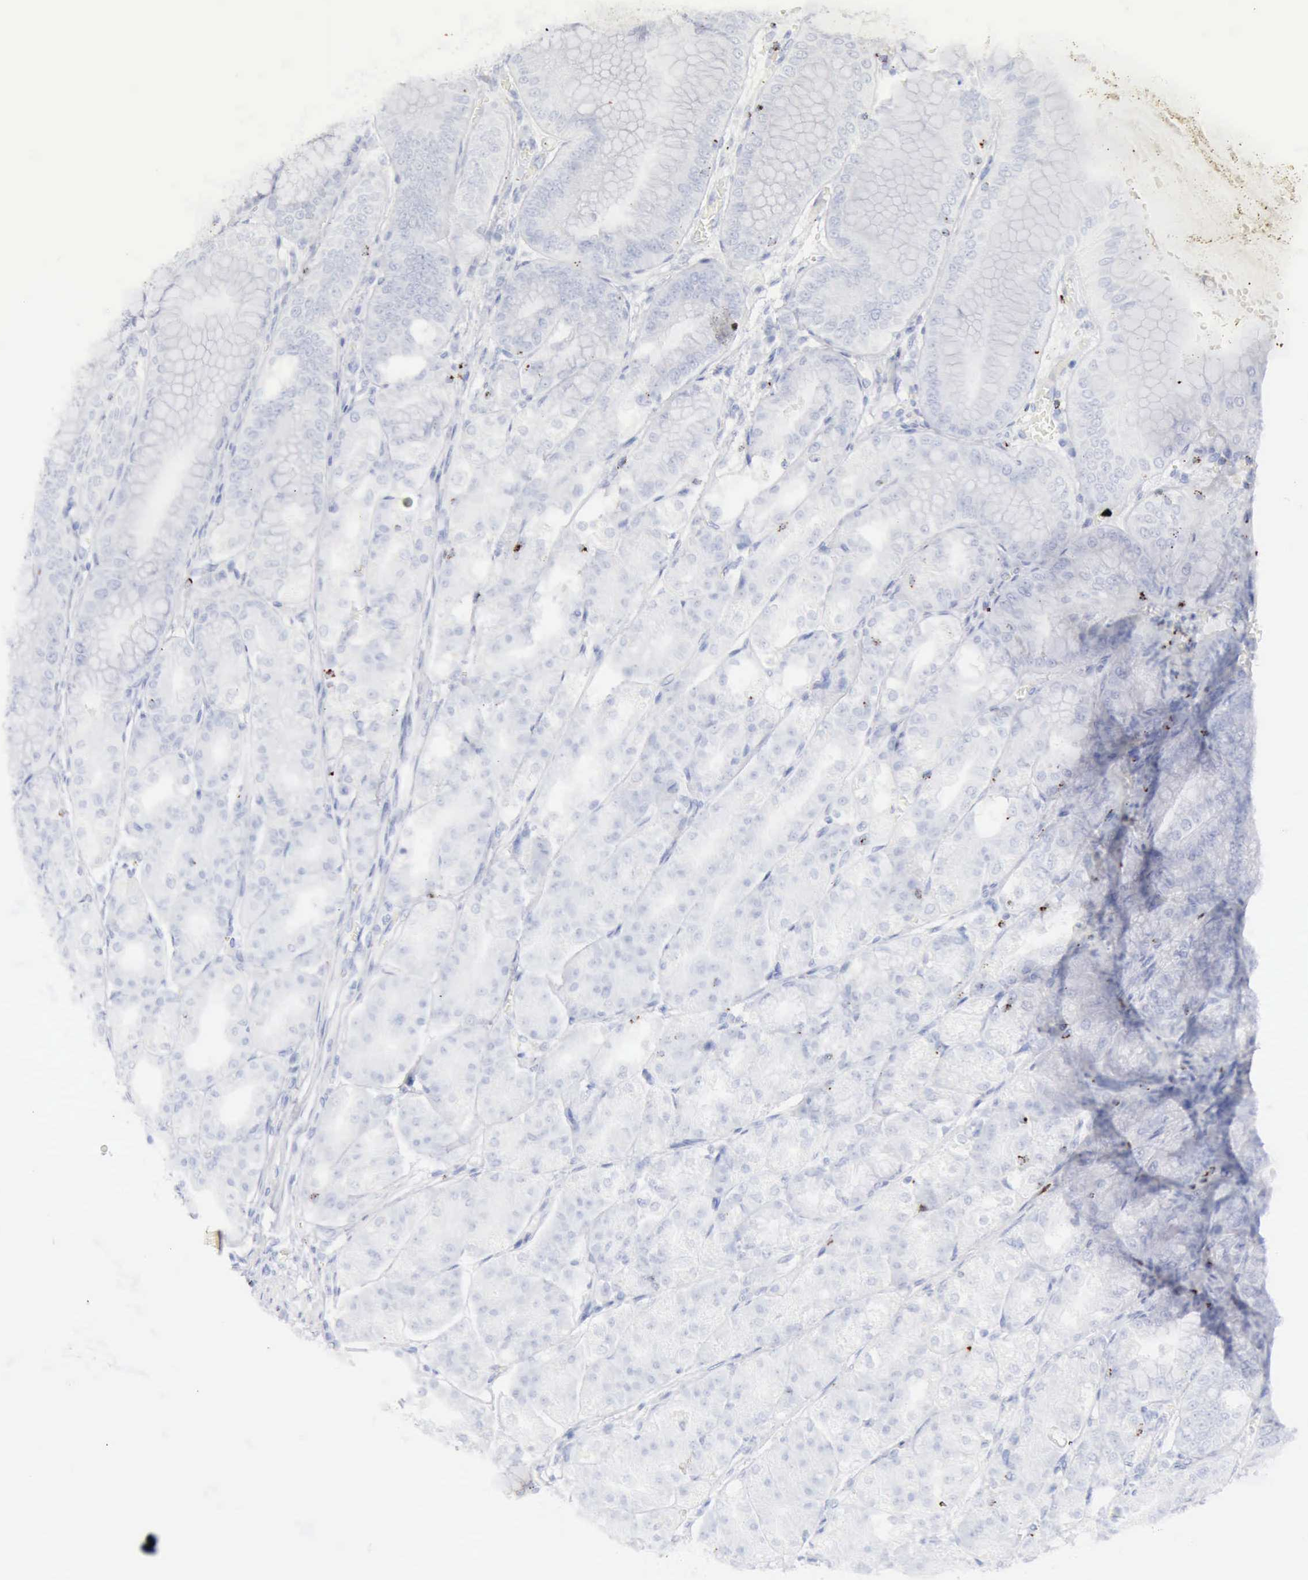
{"staining": {"intensity": "negative", "quantity": "none", "location": "none"}, "tissue": "stomach", "cell_type": "Glandular cells", "image_type": "normal", "snomed": [{"axis": "morphology", "description": "Normal tissue, NOS"}, {"axis": "topography", "description": "Stomach, lower"}], "caption": "IHC of unremarkable stomach demonstrates no expression in glandular cells.", "gene": "GZMB", "patient": {"sex": "male", "age": 71}}